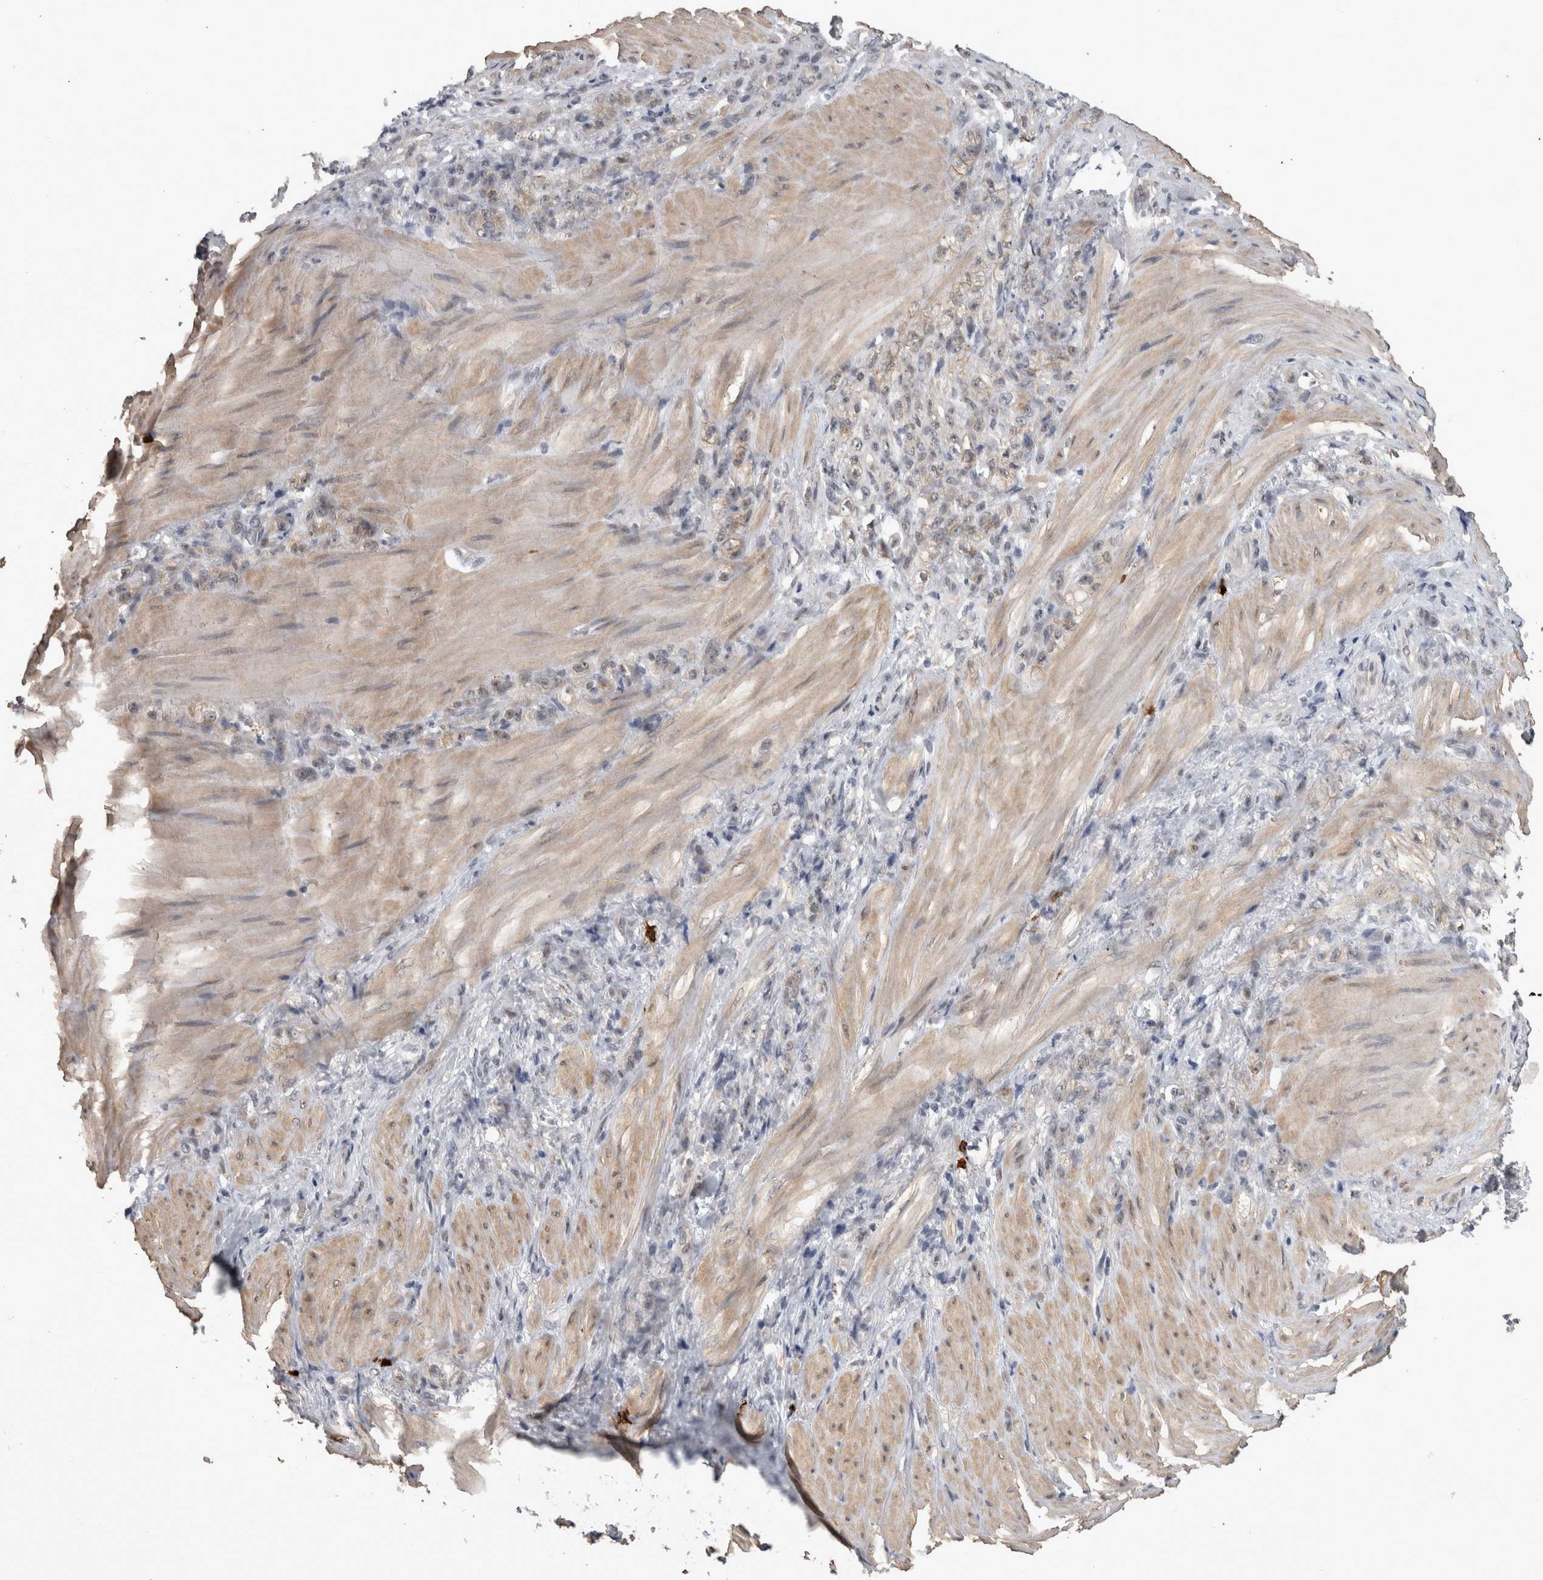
{"staining": {"intensity": "weak", "quantity": "<25%", "location": "cytoplasmic/membranous"}, "tissue": "stomach cancer", "cell_type": "Tumor cells", "image_type": "cancer", "snomed": [{"axis": "morphology", "description": "Normal tissue, NOS"}, {"axis": "morphology", "description": "Adenocarcinoma, NOS"}, {"axis": "topography", "description": "Stomach"}], "caption": "The photomicrograph reveals no significant expression in tumor cells of stomach cancer (adenocarcinoma).", "gene": "PEBP4", "patient": {"sex": "male", "age": 82}}